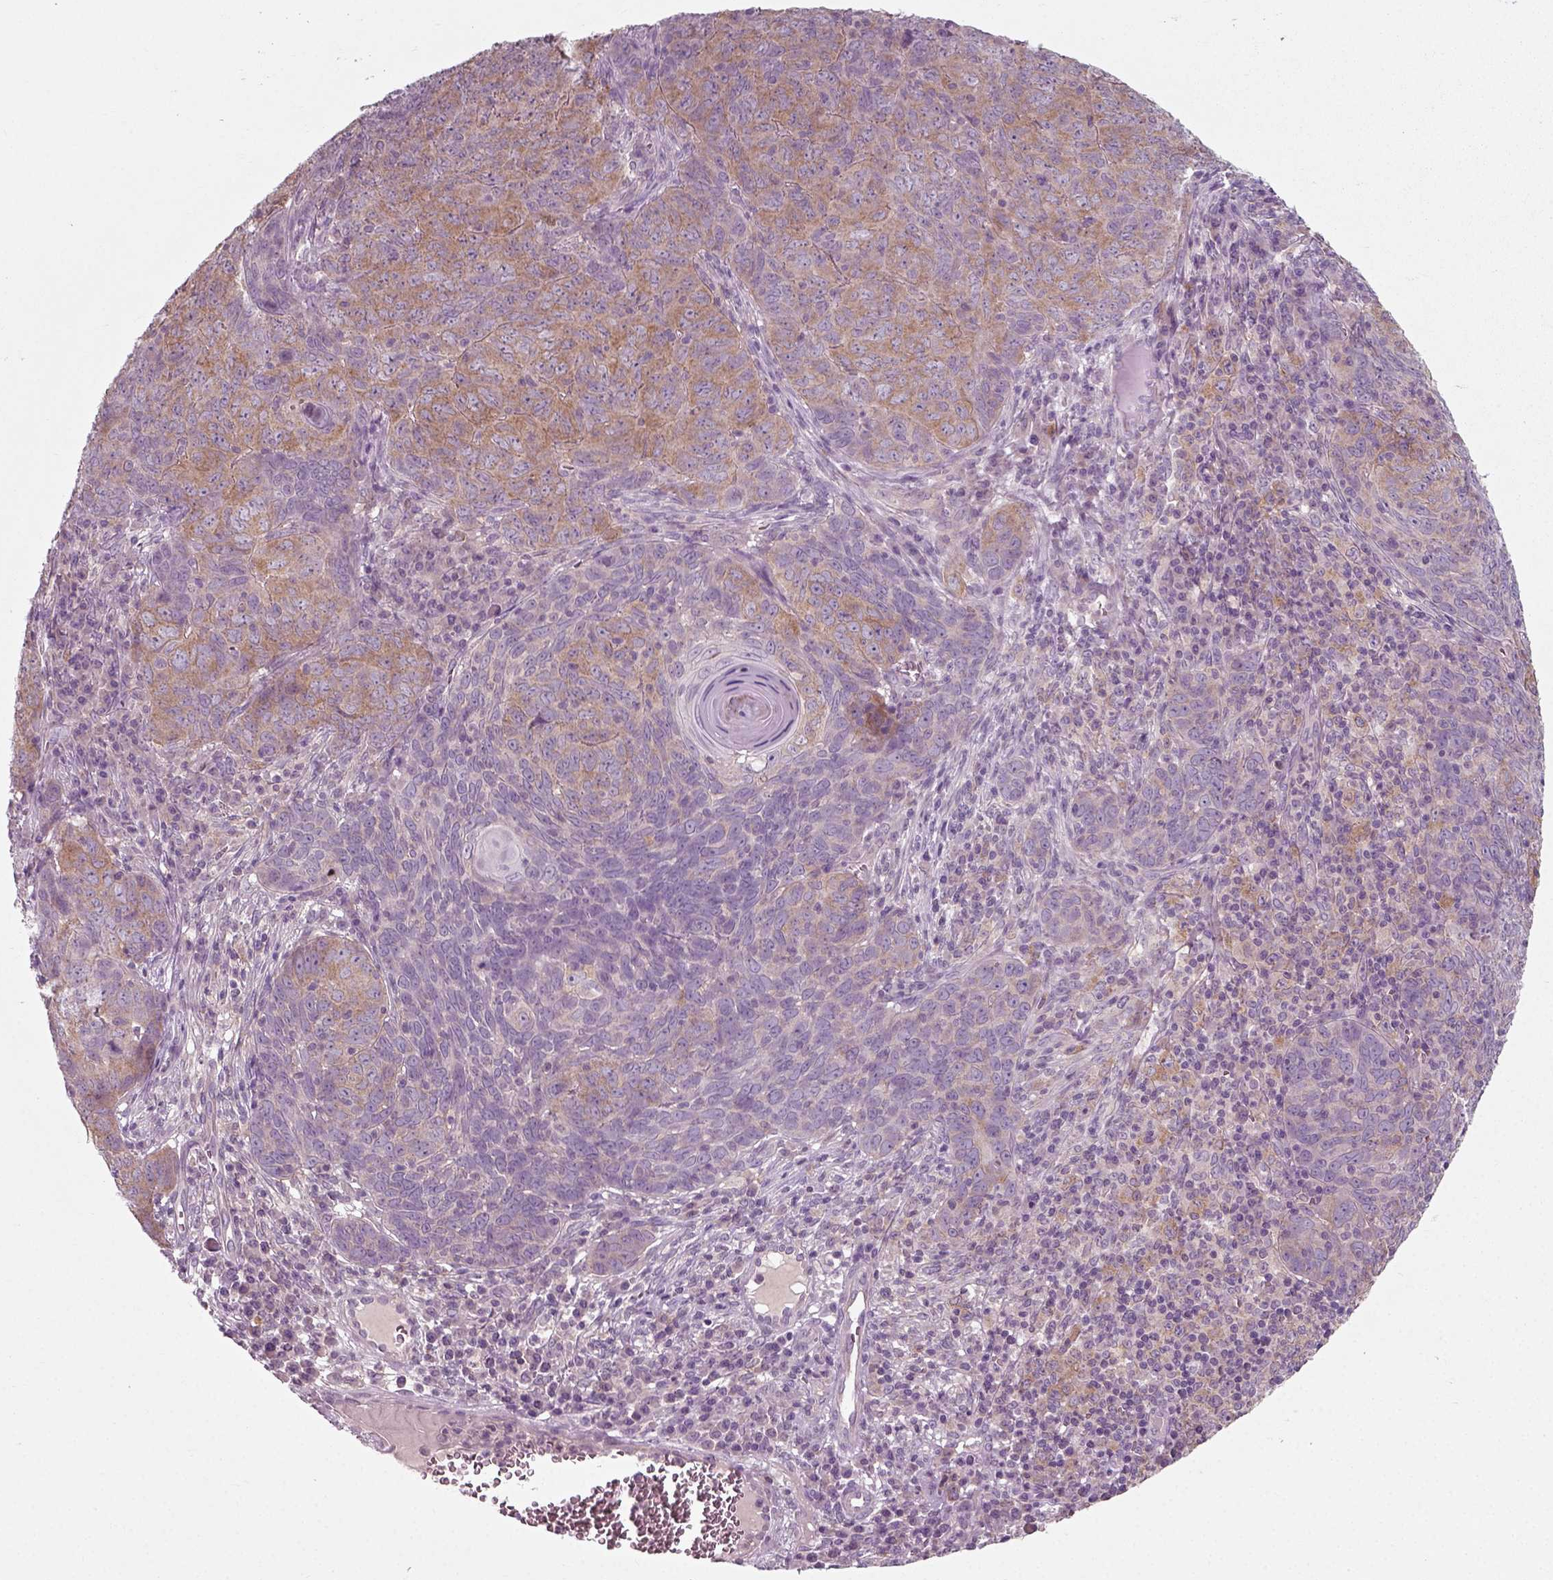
{"staining": {"intensity": "moderate", "quantity": ">75%", "location": "cytoplasmic/membranous"}, "tissue": "skin cancer", "cell_type": "Tumor cells", "image_type": "cancer", "snomed": [{"axis": "morphology", "description": "Squamous cell carcinoma, NOS"}, {"axis": "topography", "description": "Skin"}, {"axis": "topography", "description": "Anal"}], "caption": "The photomicrograph demonstrates immunohistochemical staining of skin squamous cell carcinoma. There is moderate cytoplasmic/membranous expression is present in approximately >75% of tumor cells.", "gene": "RND2", "patient": {"sex": "female", "age": 51}}